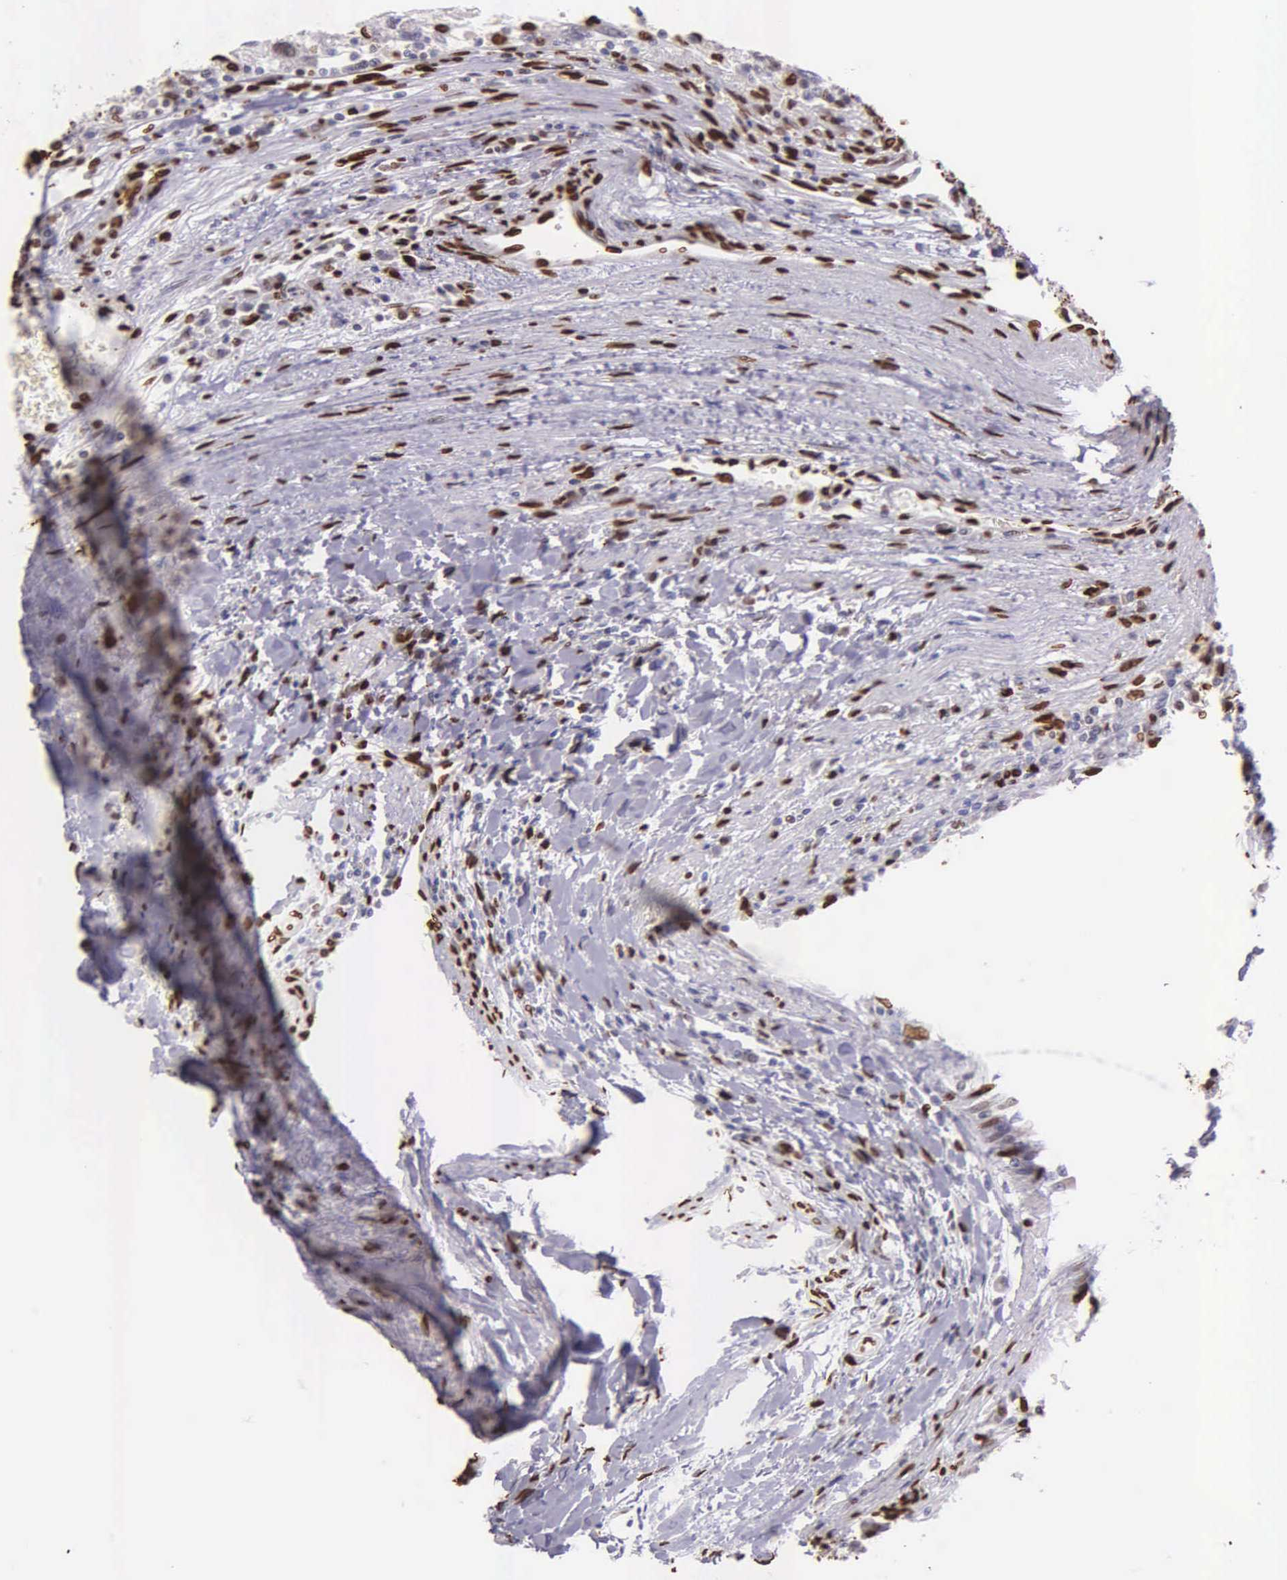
{"staining": {"intensity": "strong", "quantity": "<25%", "location": "nuclear"}, "tissue": "renal cancer", "cell_type": "Tumor cells", "image_type": "cancer", "snomed": [{"axis": "morphology", "description": "Normal tissue, NOS"}, {"axis": "morphology", "description": "Adenocarcinoma, NOS"}, {"axis": "topography", "description": "Kidney"}], "caption": "Protein expression analysis of renal cancer reveals strong nuclear staining in about <25% of tumor cells.", "gene": "H1-0", "patient": {"sex": "male", "age": 71}}